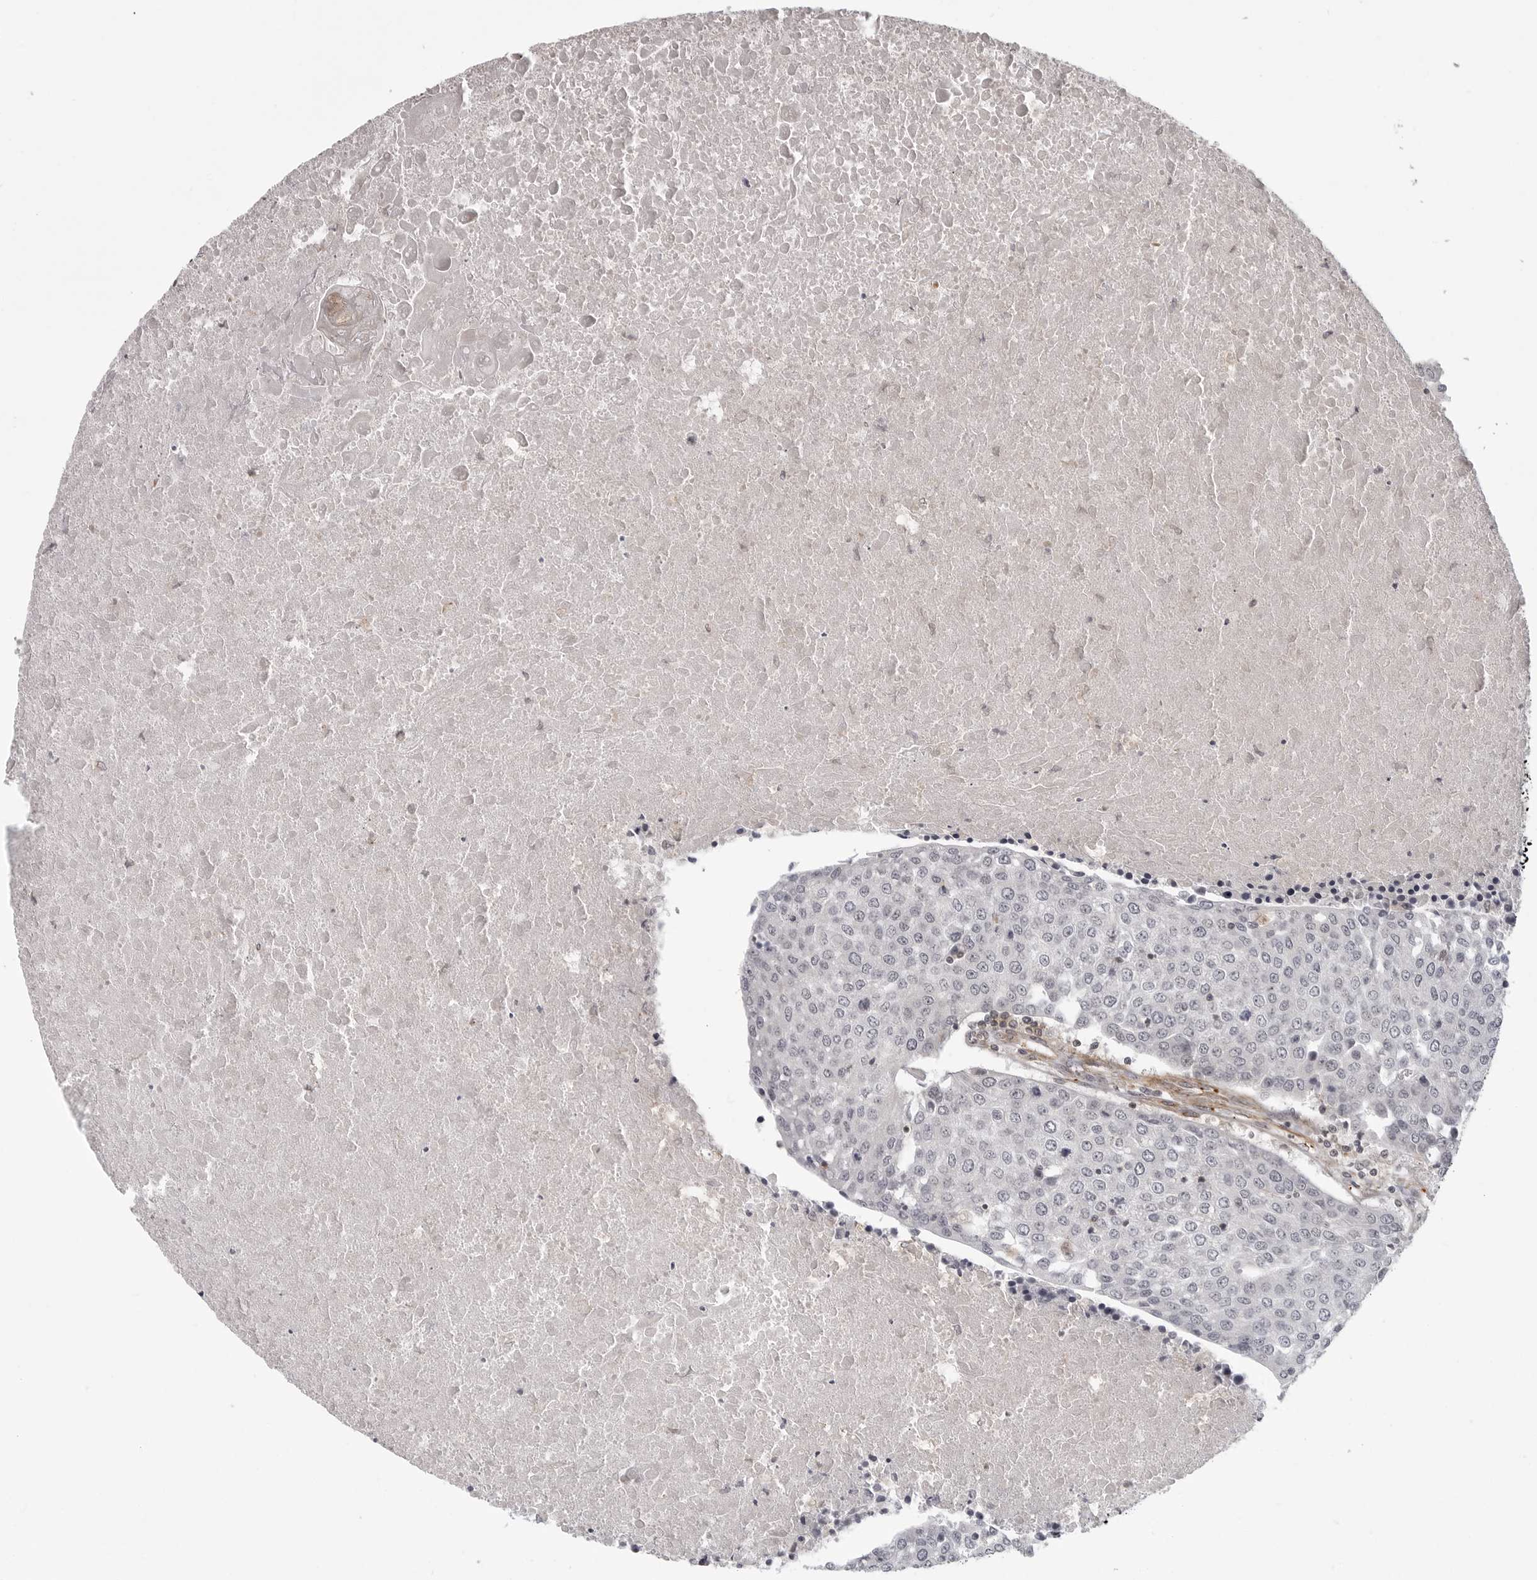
{"staining": {"intensity": "negative", "quantity": "none", "location": "none"}, "tissue": "urothelial cancer", "cell_type": "Tumor cells", "image_type": "cancer", "snomed": [{"axis": "morphology", "description": "Urothelial carcinoma, High grade"}, {"axis": "topography", "description": "Urinary bladder"}], "caption": "The immunohistochemistry photomicrograph has no significant staining in tumor cells of urothelial cancer tissue.", "gene": "TUT4", "patient": {"sex": "female", "age": 85}}